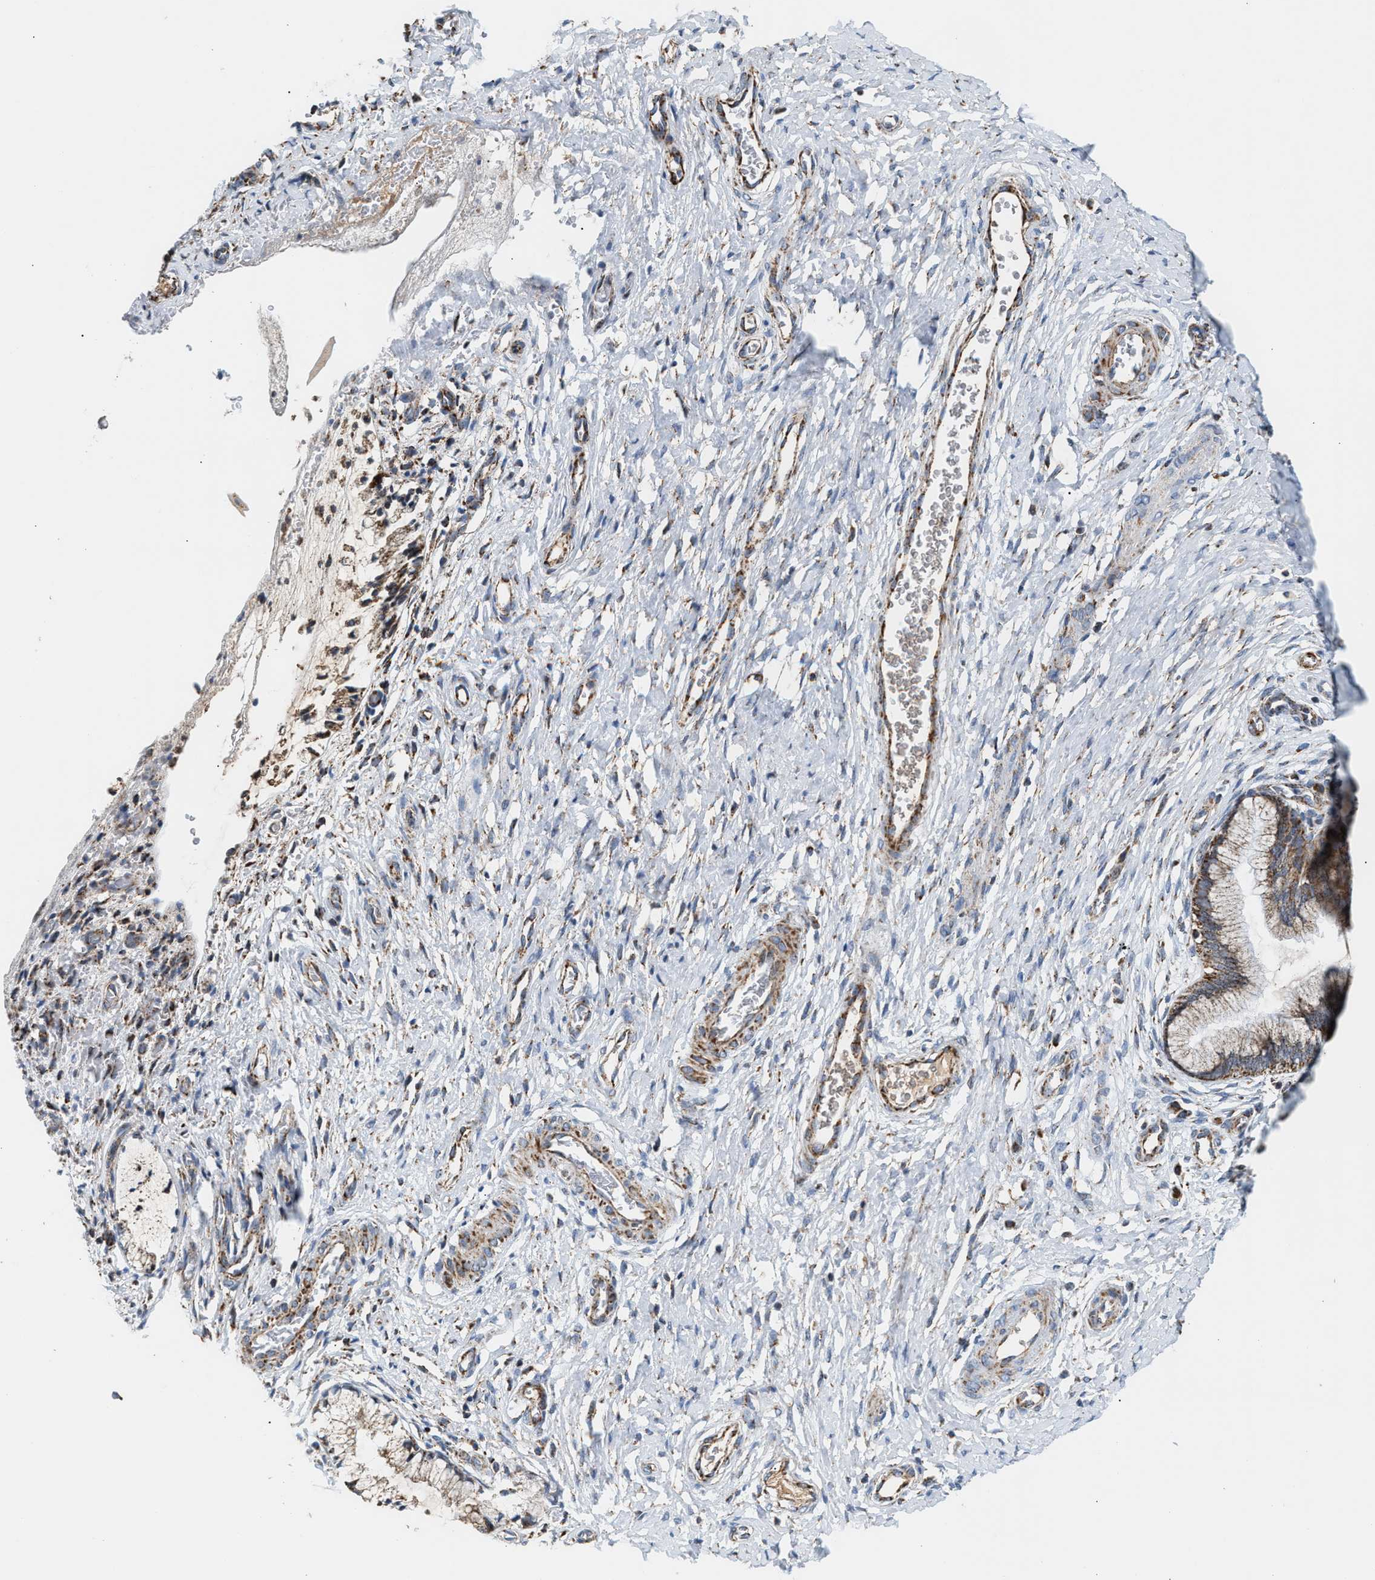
{"staining": {"intensity": "moderate", "quantity": ">75%", "location": "cytoplasmic/membranous"}, "tissue": "cervix", "cell_type": "Glandular cells", "image_type": "normal", "snomed": [{"axis": "morphology", "description": "Normal tissue, NOS"}, {"axis": "topography", "description": "Cervix"}], "caption": "The histopathology image exhibits a brown stain indicating the presence of a protein in the cytoplasmic/membranous of glandular cells in cervix.", "gene": "PMPCA", "patient": {"sex": "female", "age": 55}}